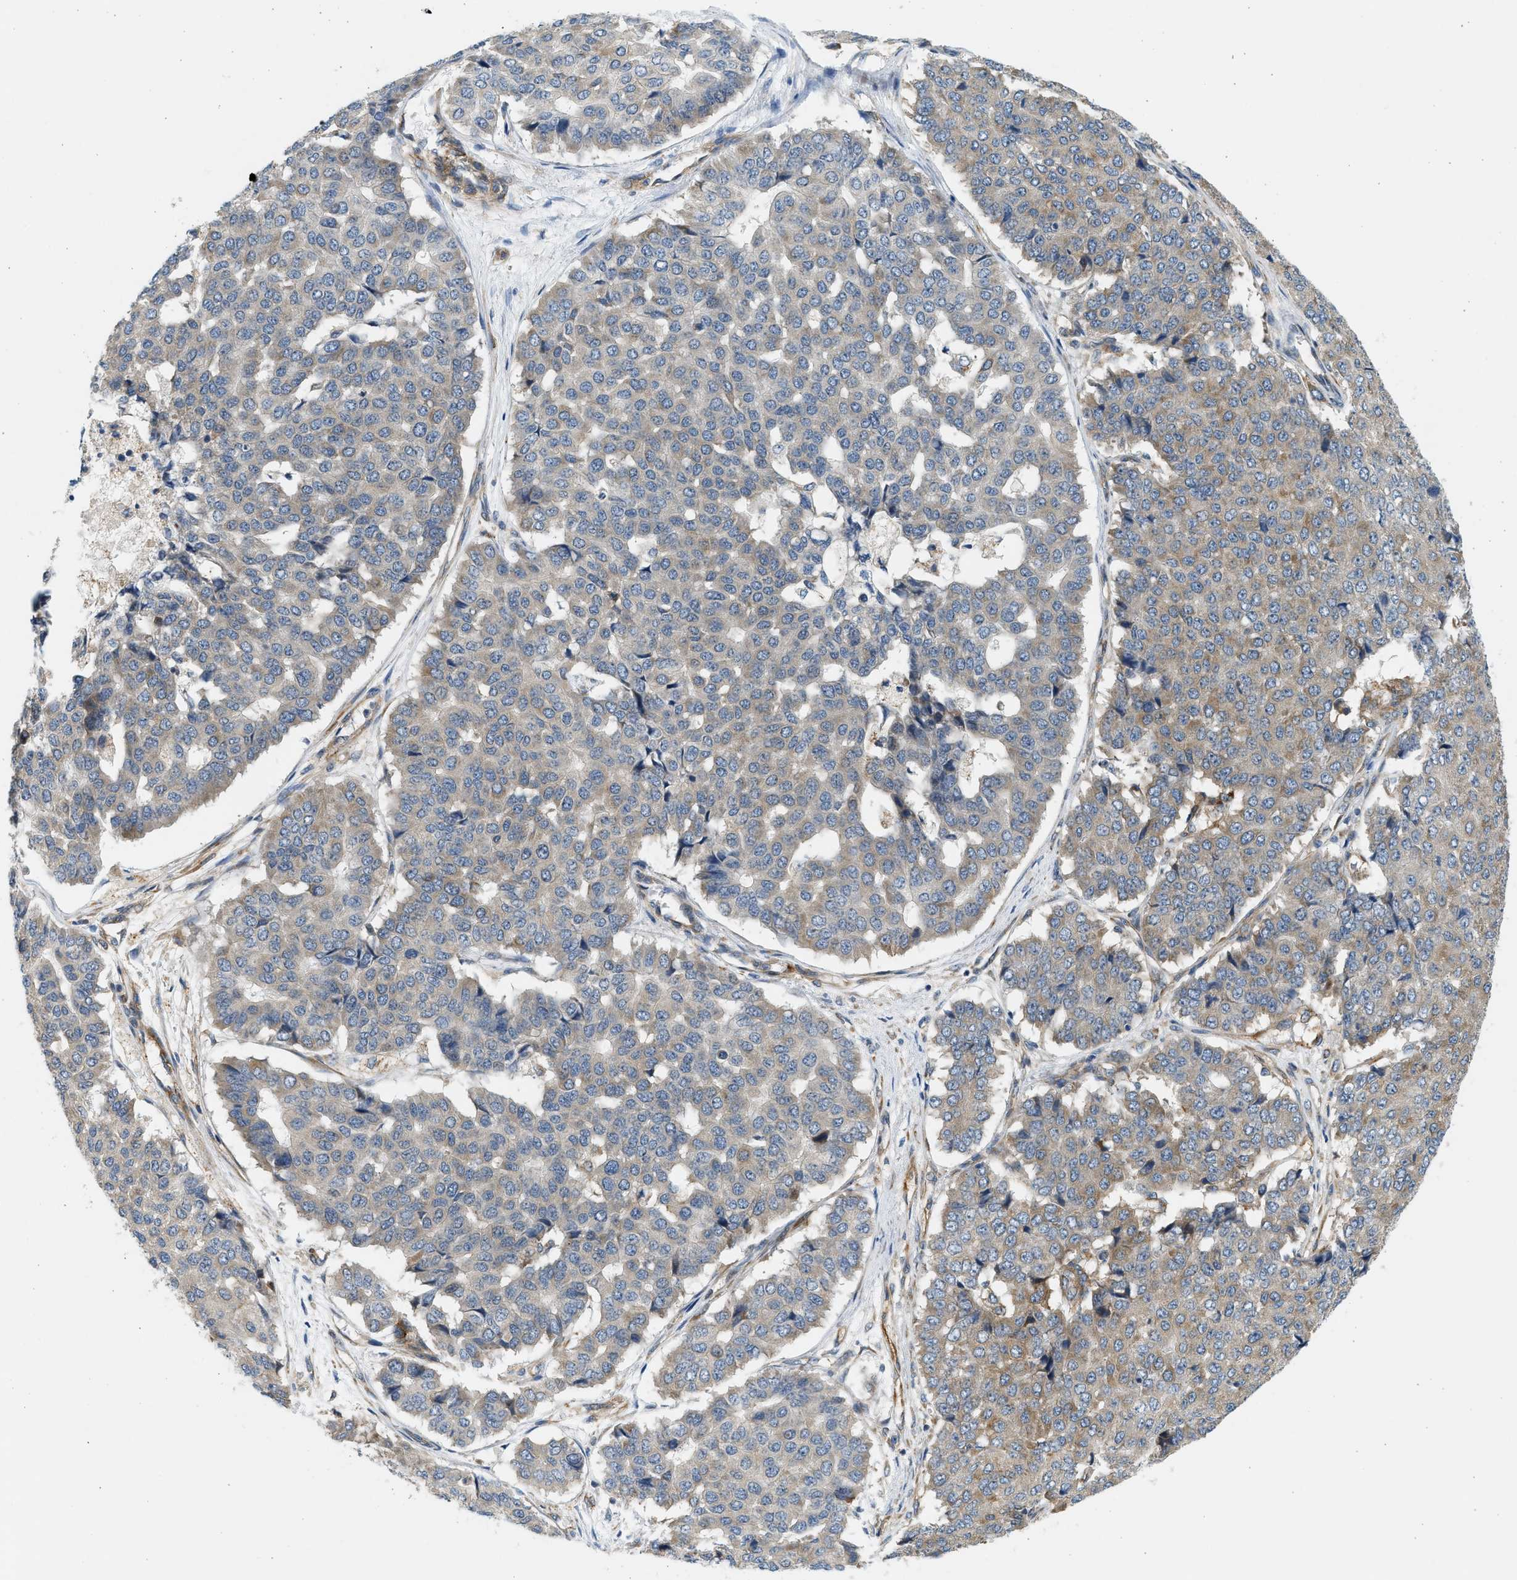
{"staining": {"intensity": "moderate", "quantity": "<25%", "location": "cytoplasmic/membranous"}, "tissue": "pancreatic cancer", "cell_type": "Tumor cells", "image_type": "cancer", "snomed": [{"axis": "morphology", "description": "Adenocarcinoma, NOS"}, {"axis": "topography", "description": "Pancreas"}], "caption": "Immunohistochemical staining of pancreatic adenocarcinoma displays low levels of moderate cytoplasmic/membranous expression in about <25% of tumor cells.", "gene": "KDELR2", "patient": {"sex": "male", "age": 50}}